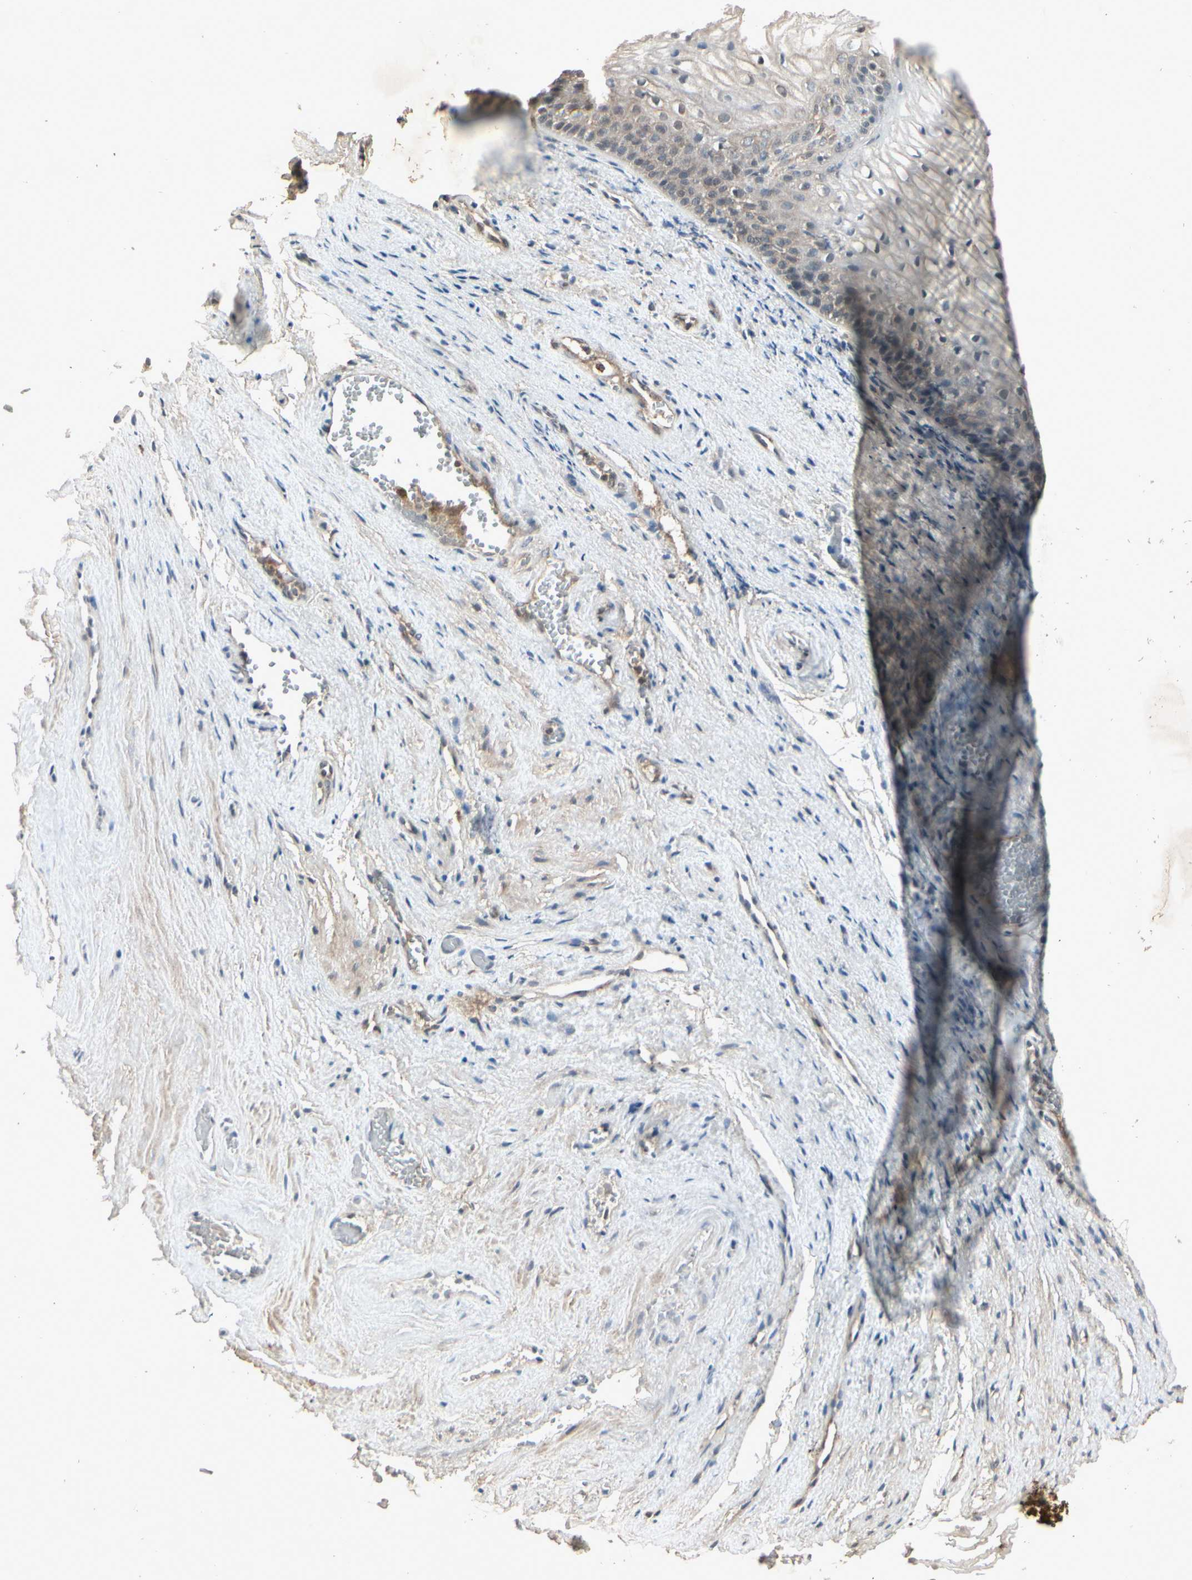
{"staining": {"intensity": "weak", "quantity": ">75%", "location": "cytoplasmic/membranous"}, "tissue": "vagina", "cell_type": "Squamous epithelial cells", "image_type": "normal", "snomed": [{"axis": "morphology", "description": "Normal tissue, NOS"}, {"axis": "topography", "description": "Vagina"}], "caption": "A brown stain highlights weak cytoplasmic/membranous positivity of a protein in squamous epithelial cells of unremarkable vagina.", "gene": "TEK", "patient": {"sex": "female", "age": 34}}